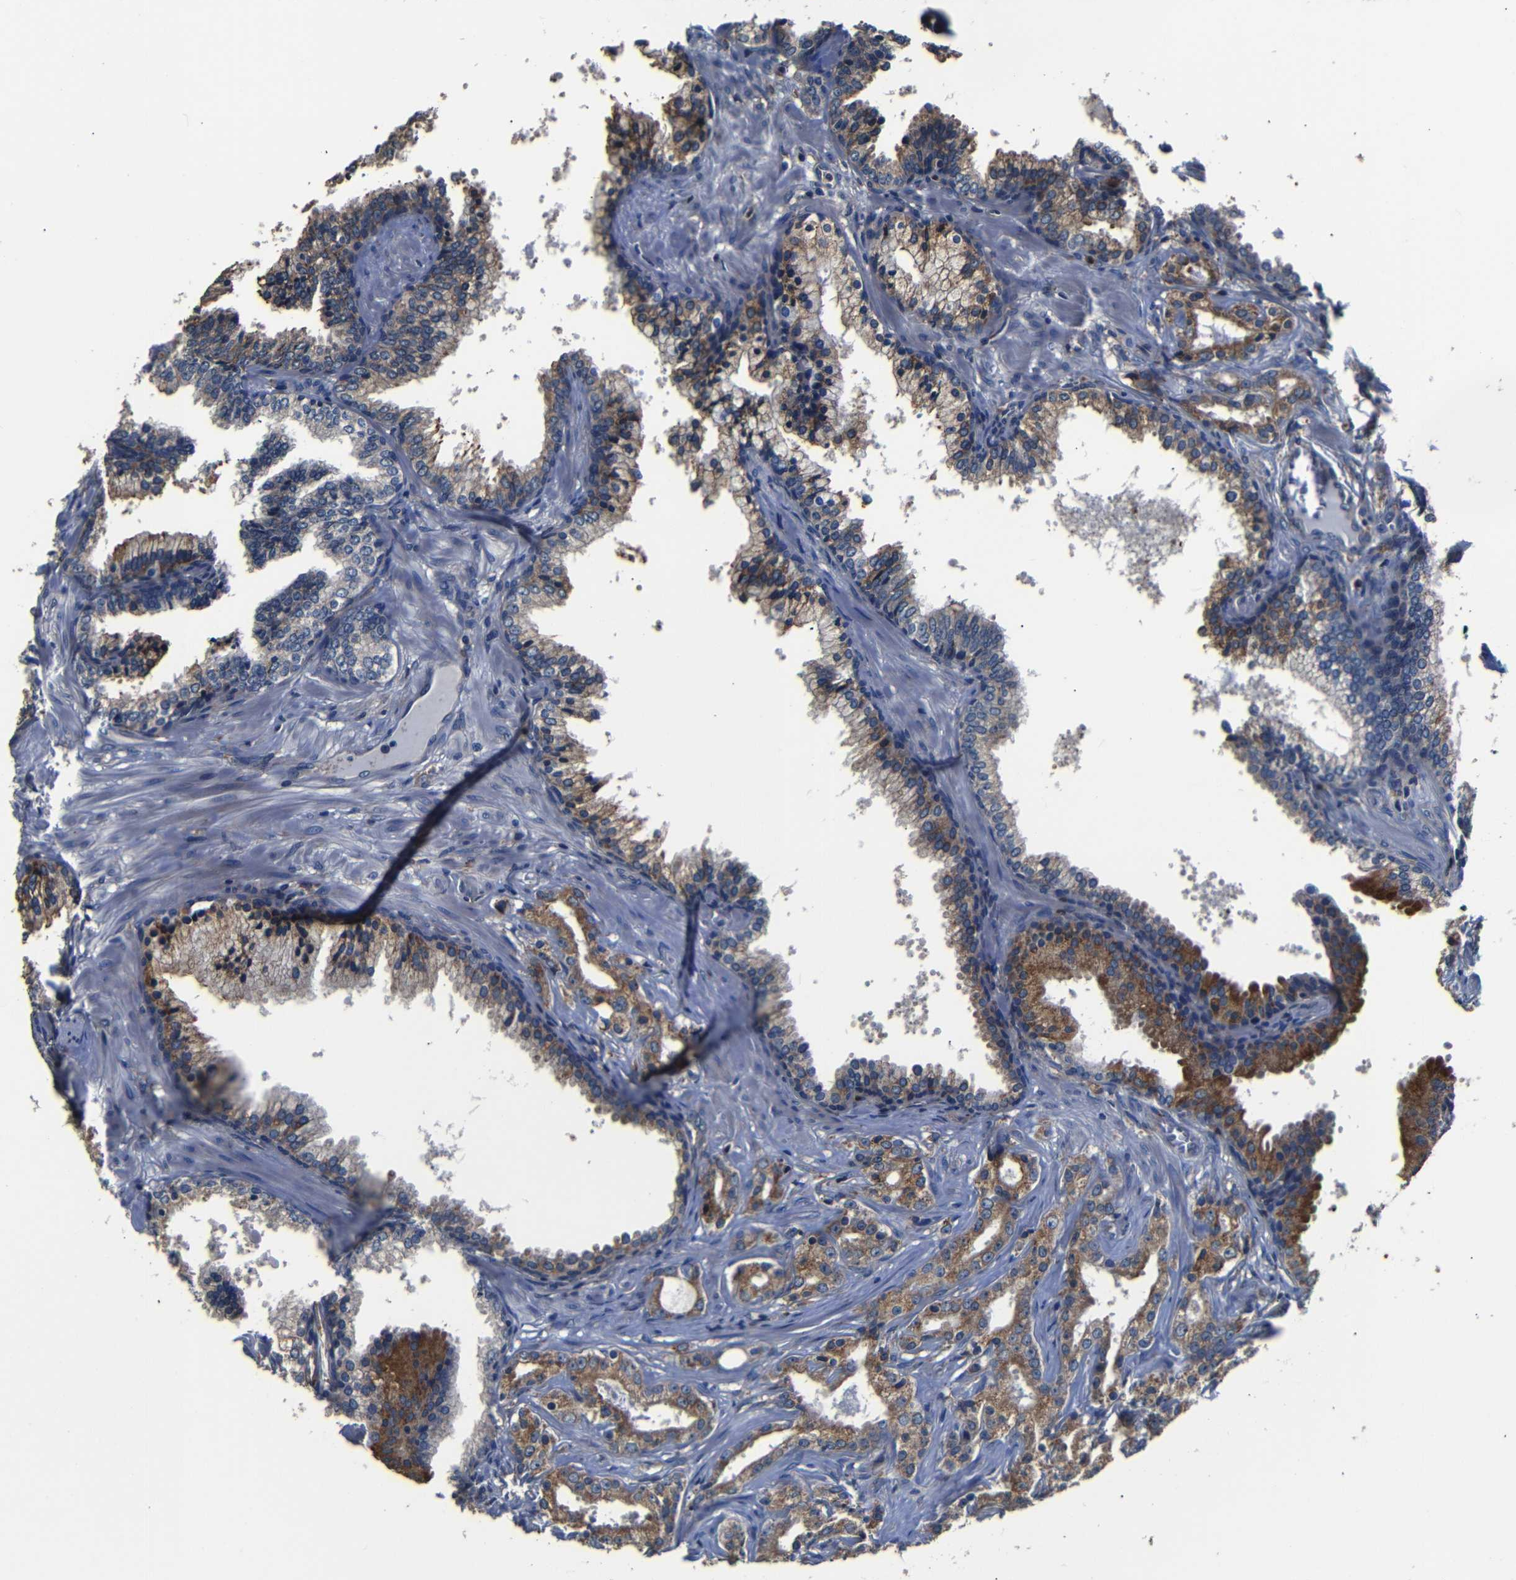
{"staining": {"intensity": "moderate", "quantity": ">75%", "location": "cytoplasmic/membranous"}, "tissue": "prostate cancer", "cell_type": "Tumor cells", "image_type": "cancer", "snomed": [{"axis": "morphology", "description": "Adenocarcinoma, Low grade"}, {"axis": "topography", "description": "Prostate"}], "caption": "Adenocarcinoma (low-grade) (prostate) stained with a brown dye reveals moderate cytoplasmic/membranous positive positivity in about >75% of tumor cells.", "gene": "SCN9A", "patient": {"sex": "male", "age": 59}}